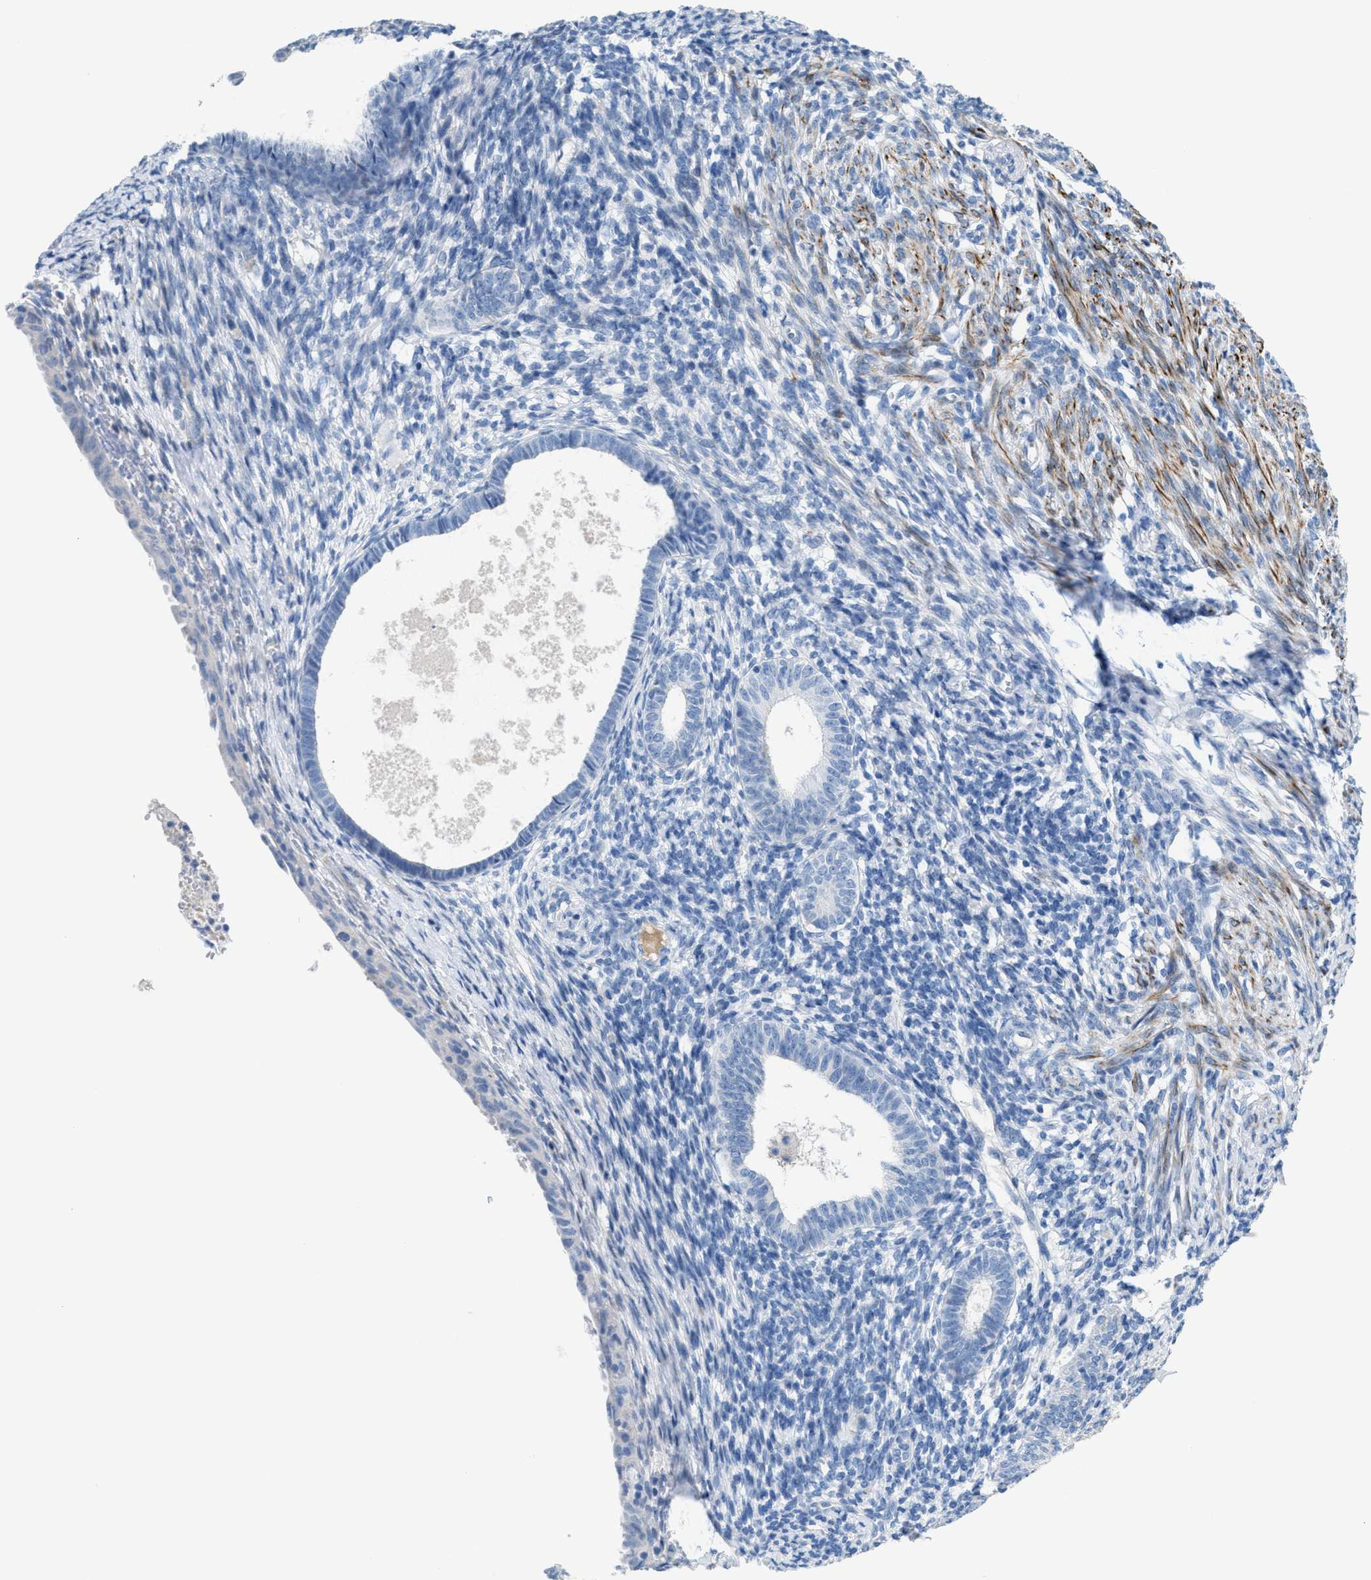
{"staining": {"intensity": "negative", "quantity": "none", "location": "none"}, "tissue": "endometrium", "cell_type": "Cells in endometrial stroma", "image_type": "normal", "snomed": [{"axis": "morphology", "description": "Normal tissue, NOS"}, {"axis": "morphology", "description": "Adenocarcinoma, NOS"}, {"axis": "topography", "description": "Endometrium"}], "caption": "Immunohistochemistry micrograph of normal human endometrium stained for a protein (brown), which exhibits no positivity in cells in endometrial stroma.", "gene": "MPP3", "patient": {"sex": "female", "age": 57}}